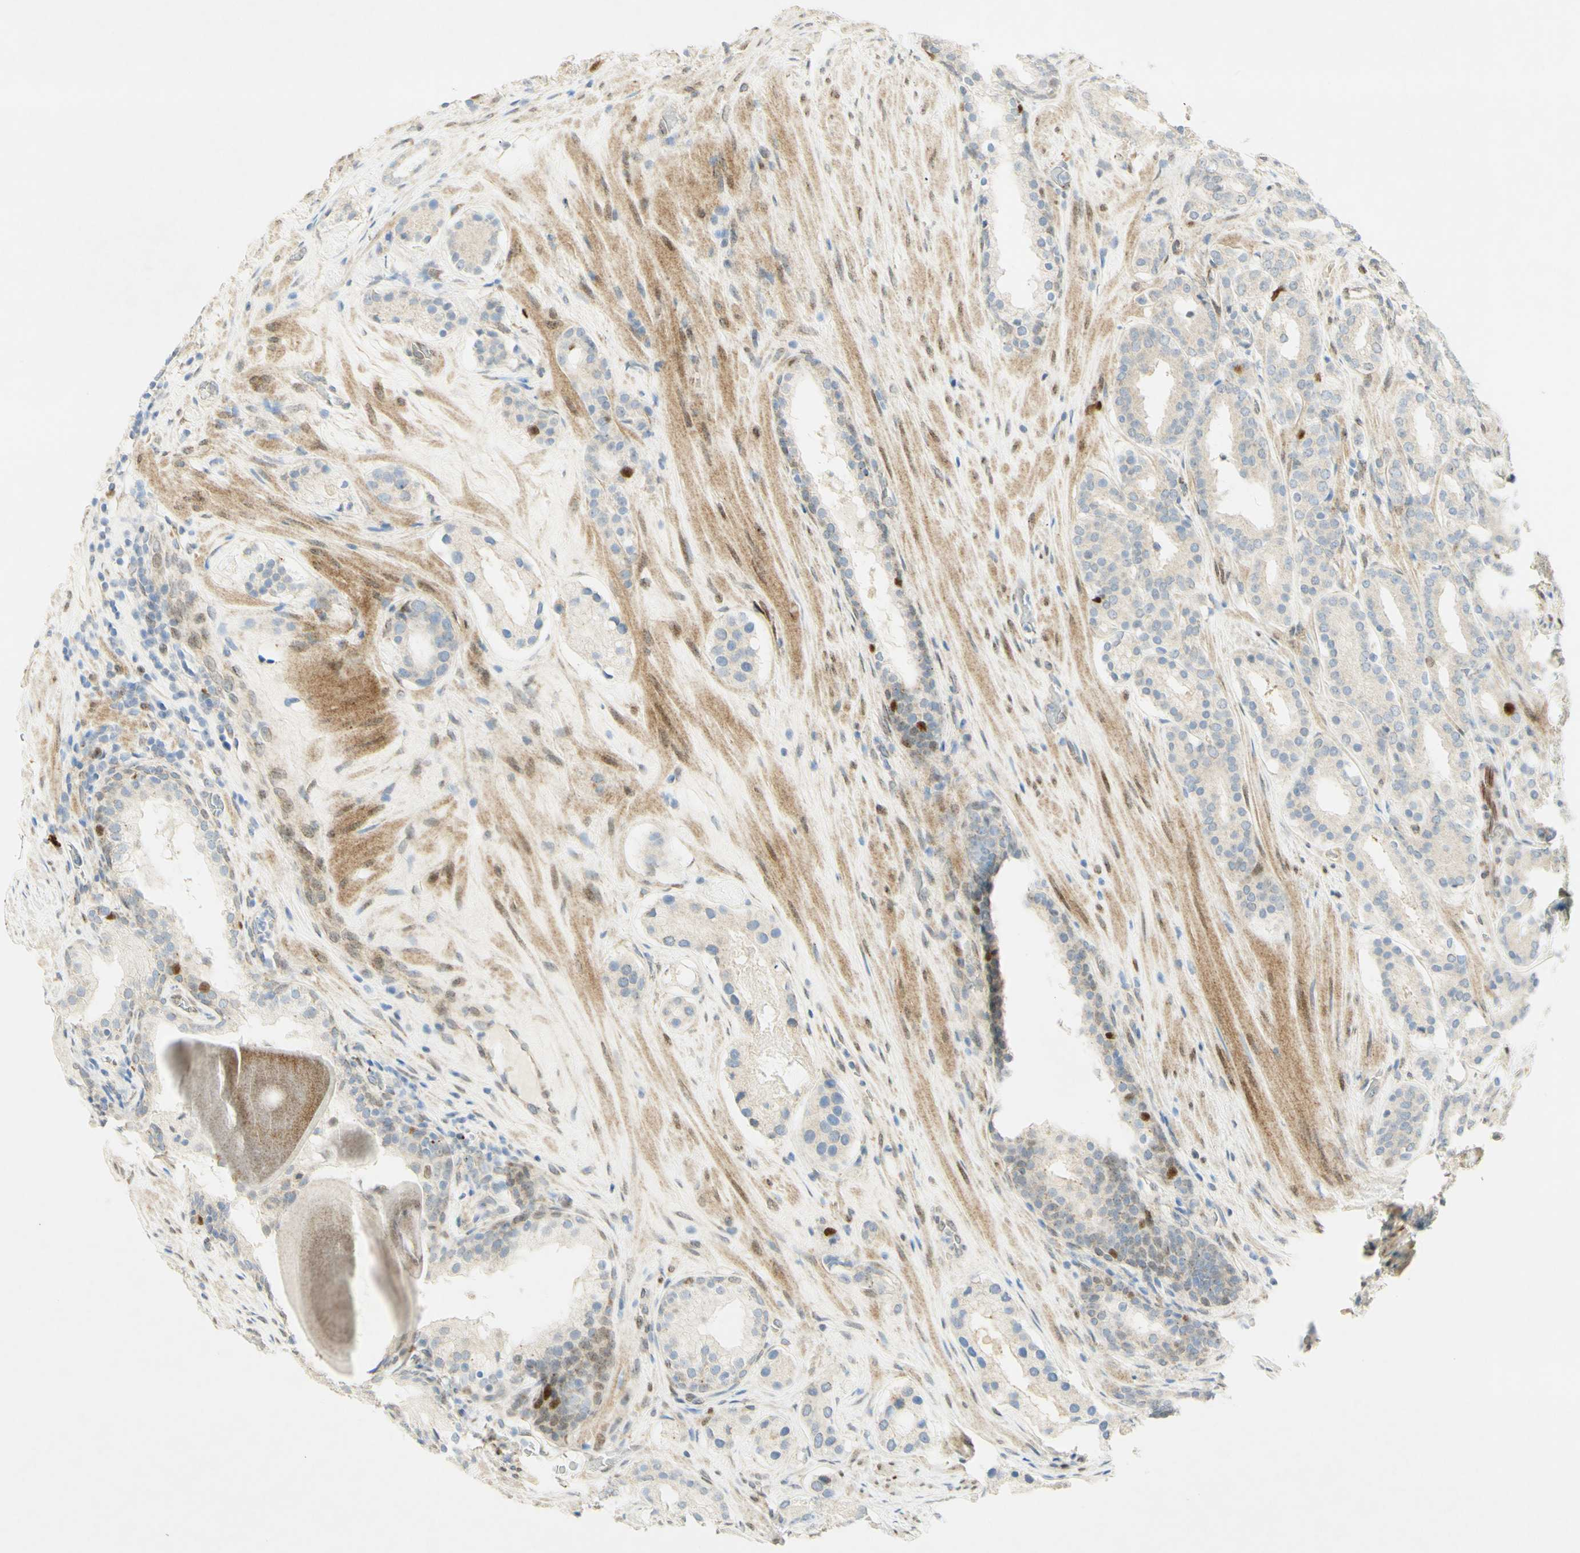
{"staining": {"intensity": "moderate", "quantity": "<25%", "location": "nuclear"}, "tissue": "prostate cancer", "cell_type": "Tumor cells", "image_type": "cancer", "snomed": [{"axis": "morphology", "description": "Adenocarcinoma, Low grade"}, {"axis": "topography", "description": "Prostate"}], "caption": "Brown immunohistochemical staining in human prostate cancer (adenocarcinoma (low-grade)) displays moderate nuclear staining in approximately <25% of tumor cells.", "gene": "E2F1", "patient": {"sex": "male", "age": 69}}